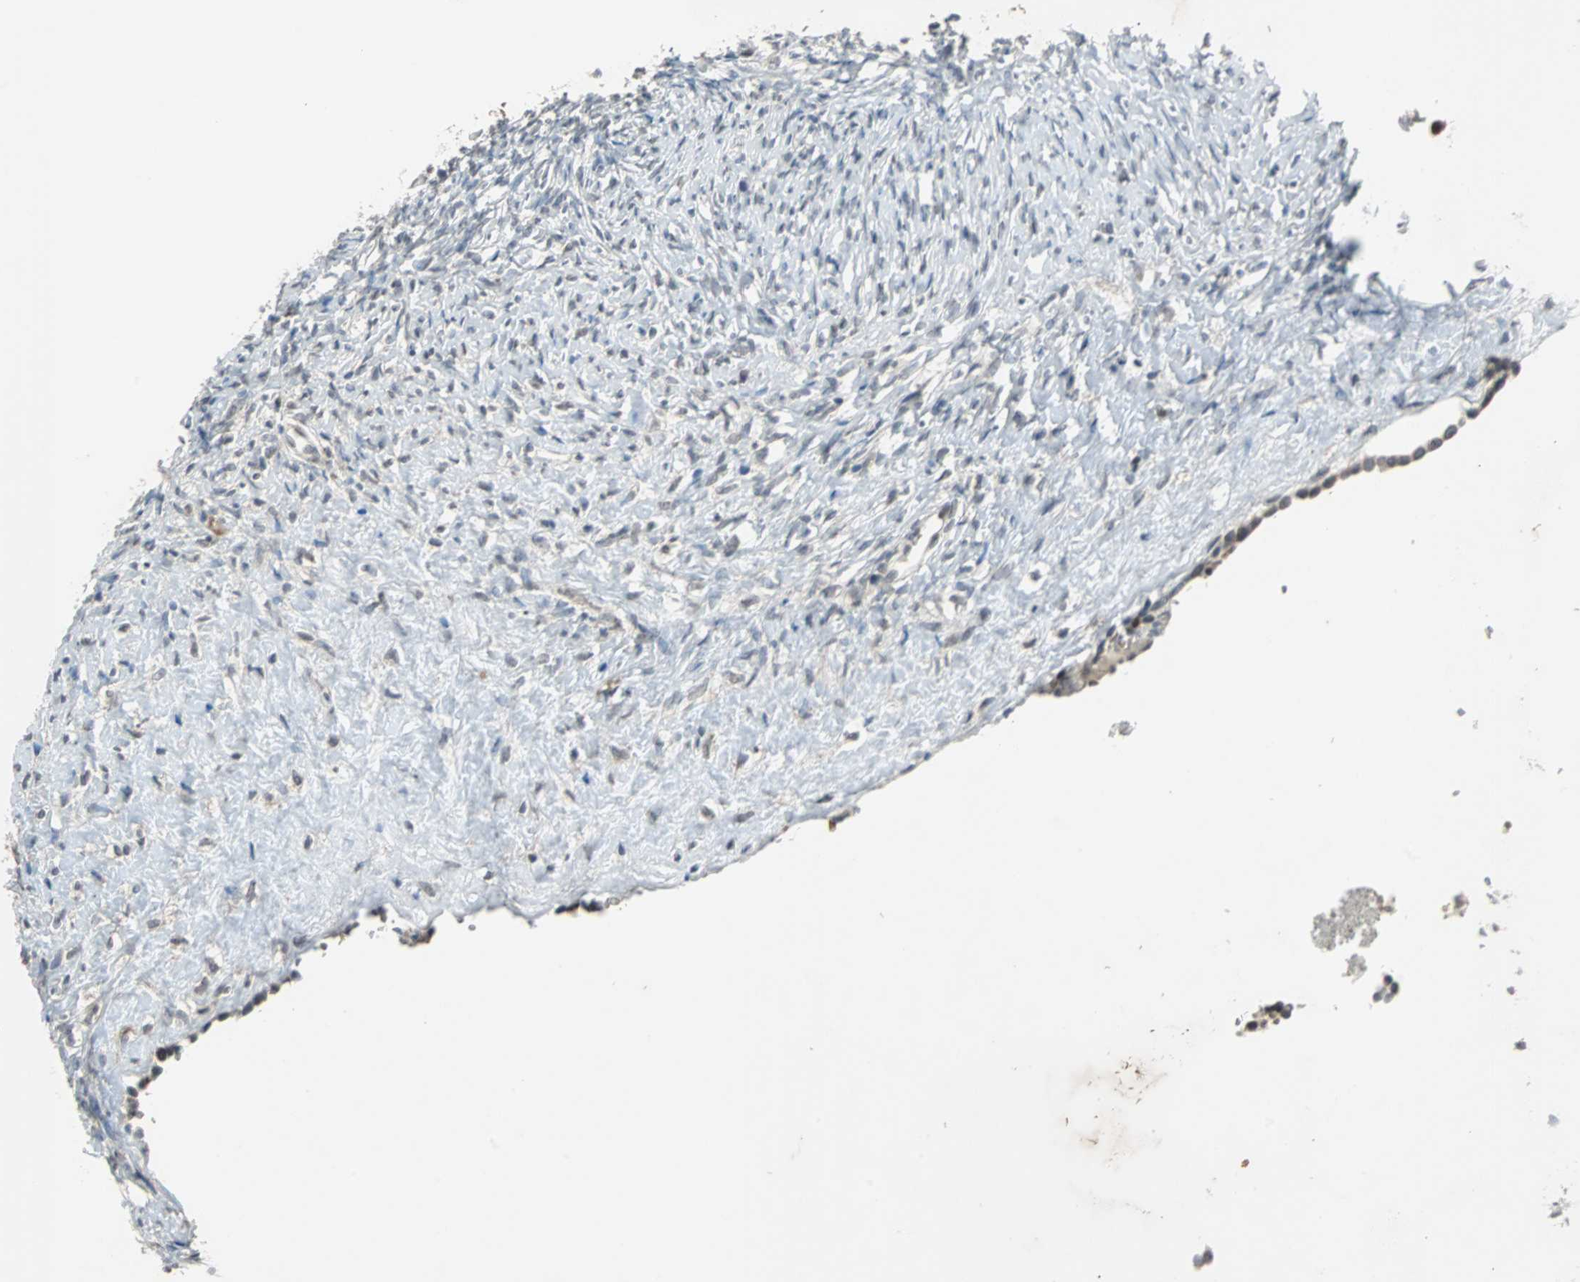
{"staining": {"intensity": "weak", "quantity": "25%-75%", "location": "cytoplasmic/membranous,nuclear"}, "tissue": "ovary", "cell_type": "Ovarian stroma cells", "image_type": "normal", "snomed": [{"axis": "morphology", "description": "Normal tissue, NOS"}, {"axis": "topography", "description": "Ovary"}], "caption": "Protein positivity by IHC demonstrates weak cytoplasmic/membranous,nuclear staining in approximately 25%-75% of ovarian stroma cells in unremarkable ovary. (DAB = brown stain, brightfield microscopy at high magnification).", "gene": "HLX", "patient": {"sex": "female", "age": 35}}